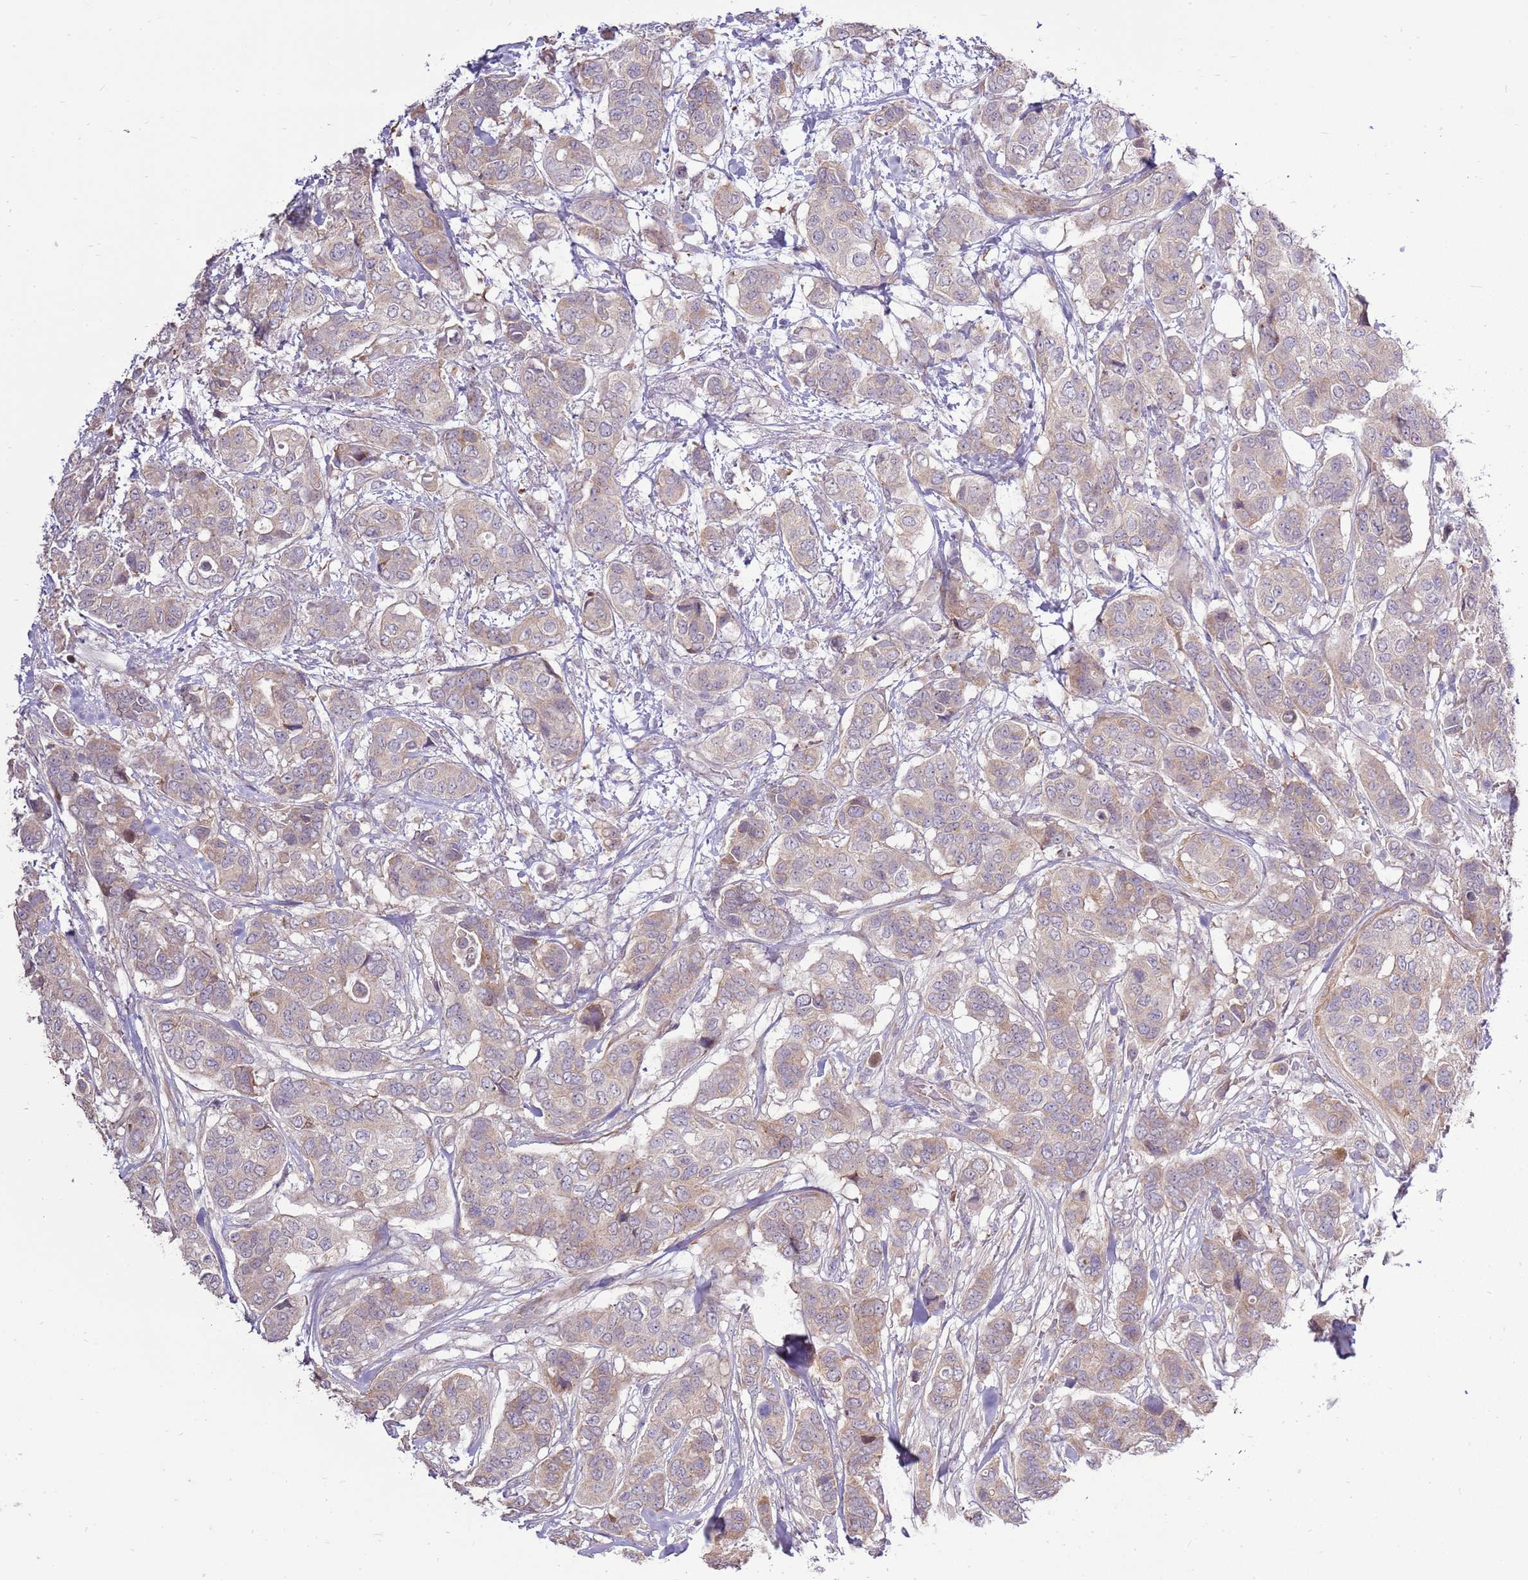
{"staining": {"intensity": "weak", "quantity": "25%-75%", "location": "cytoplasmic/membranous"}, "tissue": "breast cancer", "cell_type": "Tumor cells", "image_type": "cancer", "snomed": [{"axis": "morphology", "description": "Lobular carcinoma"}, {"axis": "topography", "description": "Breast"}], "caption": "The histopathology image reveals immunohistochemical staining of breast cancer. There is weak cytoplasmic/membranous positivity is seen in about 25%-75% of tumor cells. (Stains: DAB in brown, nuclei in blue, Microscopy: brightfield microscopy at high magnification).", "gene": "UGGT2", "patient": {"sex": "female", "age": 51}}